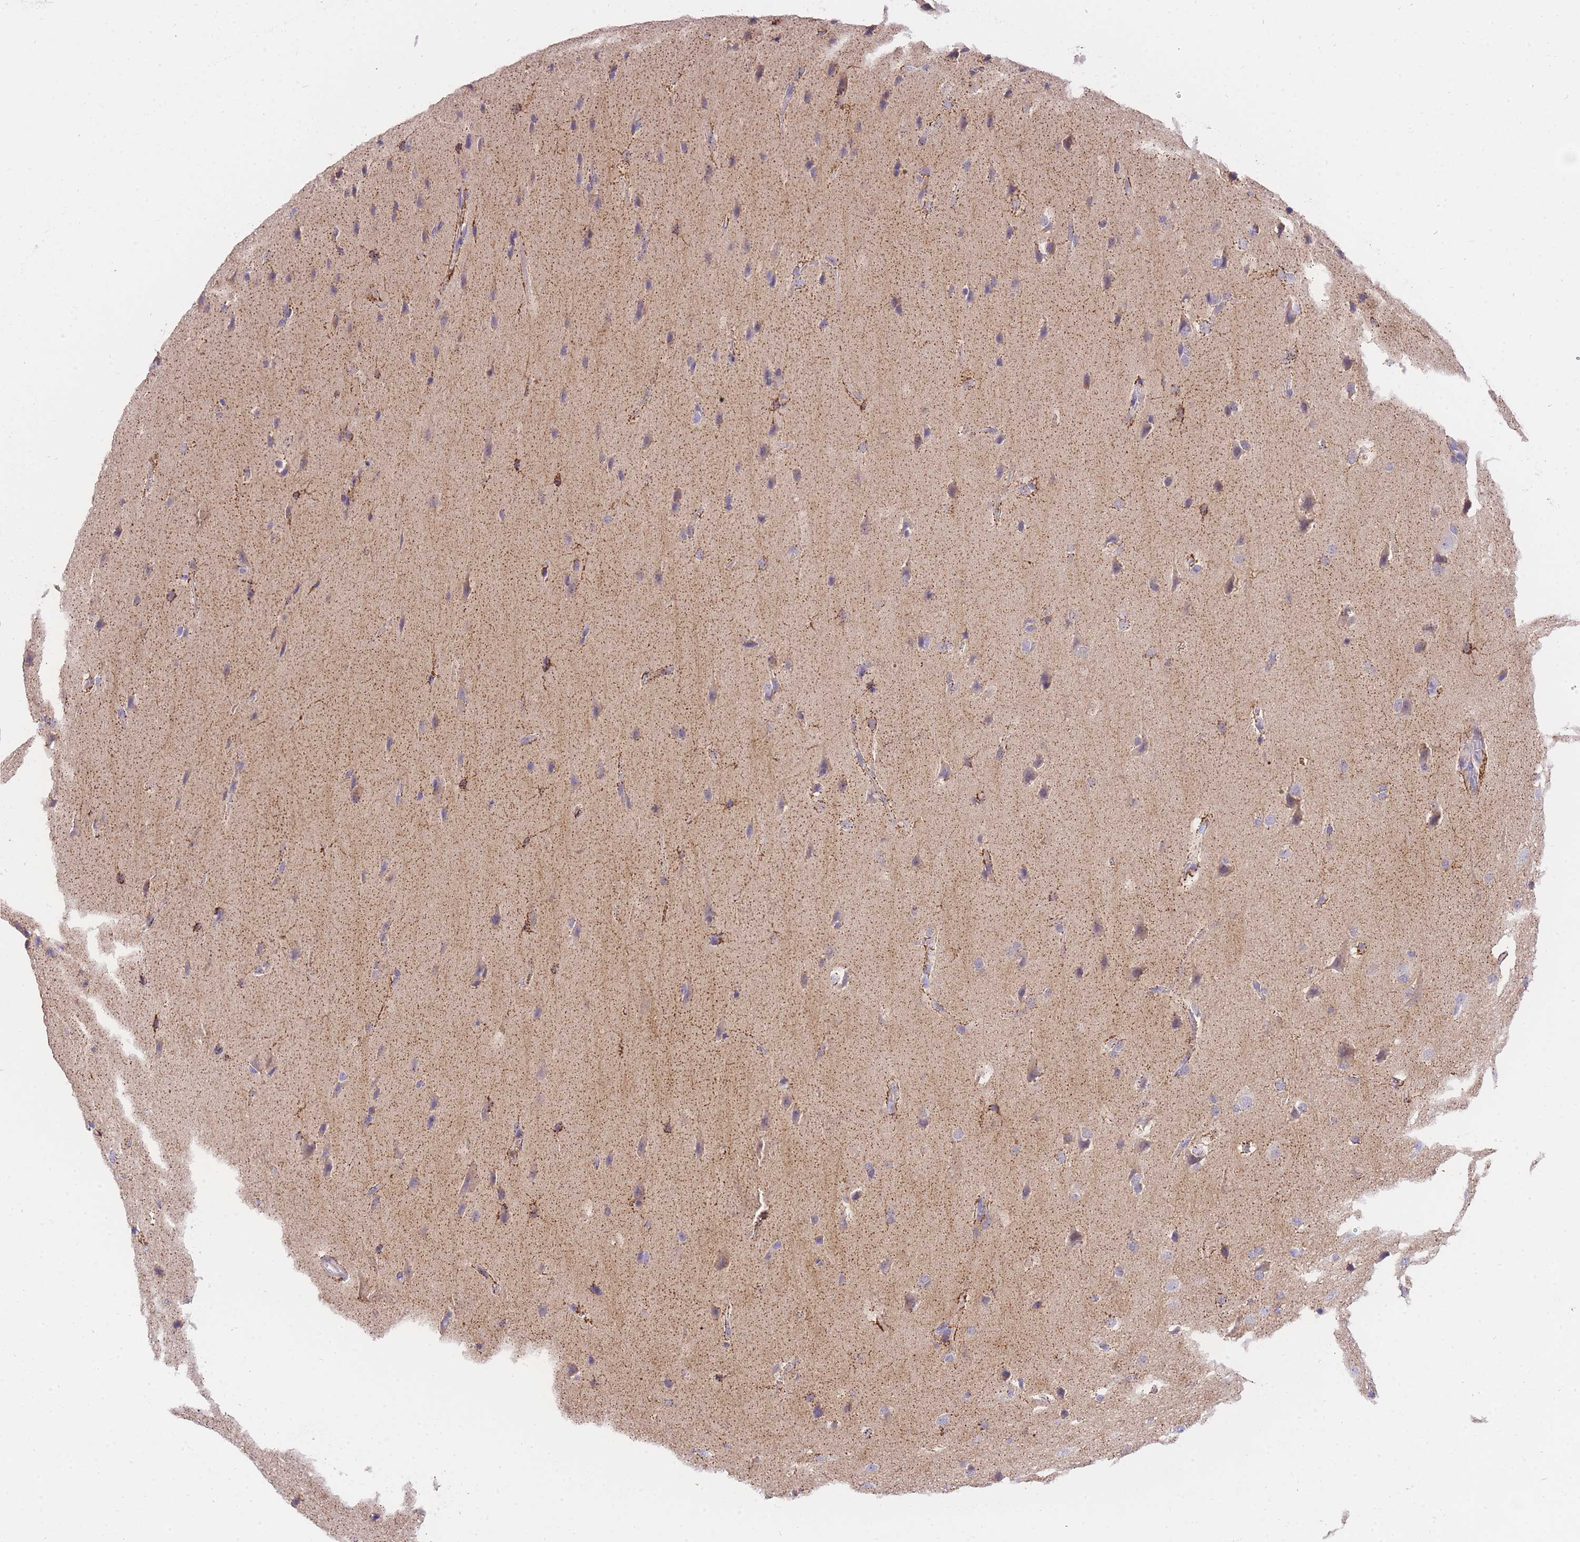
{"staining": {"intensity": "weak", "quantity": "<25%", "location": "cytoplasmic/membranous"}, "tissue": "glioma", "cell_type": "Tumor cells", "image_type": "cancer", "snomed": [{"axis": "morphology", "description": "Glioma, malignant, Low grade"}, {"axis": "topography", "description": "Brain"}], "caption": "The photomicrograph shows no staining of tumor cells in glioma. (Brightfield microscopy of DAB immunohistochemistry at high magnification).", "gene": "C2orf88", "patient": {"sex": "female", "age": 37}}